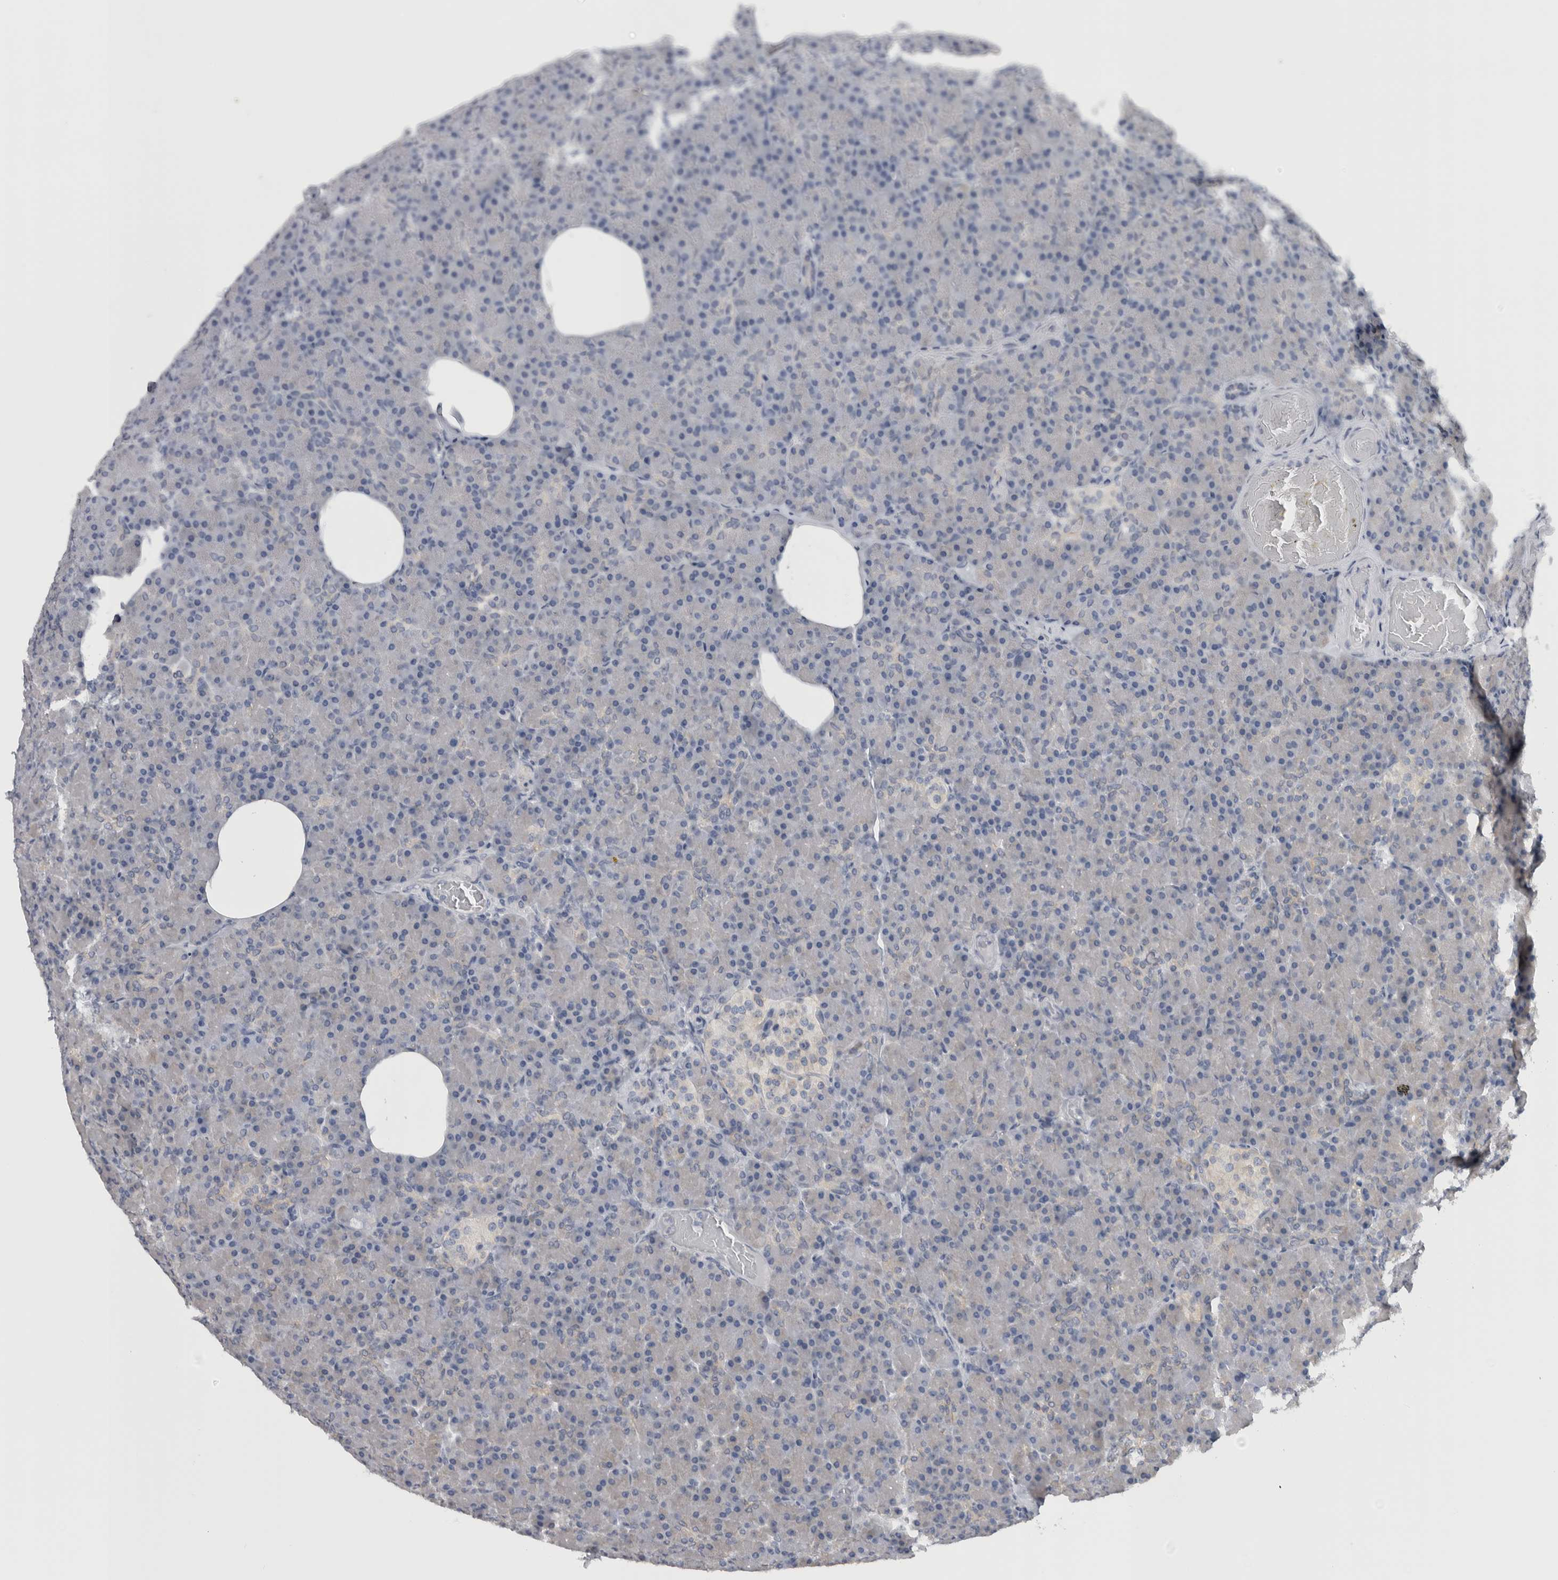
{"staining": {"intensity": "weak", "quantity": "<25%", "location": "cytoplasmic/membranous"}, "tissue": "pancreas", "cell_type": "Exocrine glandular cells", "image_type": "normal", "snomed": [{"axis": "morphology", "description": "Normal tissue, NOS"}, {"axis": "topography", "description": "Pancreas"}], "caption": "A micrograph of human pancreas is negative for staining in exocrine glandular cells. (Stains: DAB (3,3'-diaminobenzidine) immunohistochemistry with hematoxylin counter stain, Microscopy: brightfield microscopy at high magnification).", "gene": "TMEM242", "patient": {"sex": "female", "age": 43}}